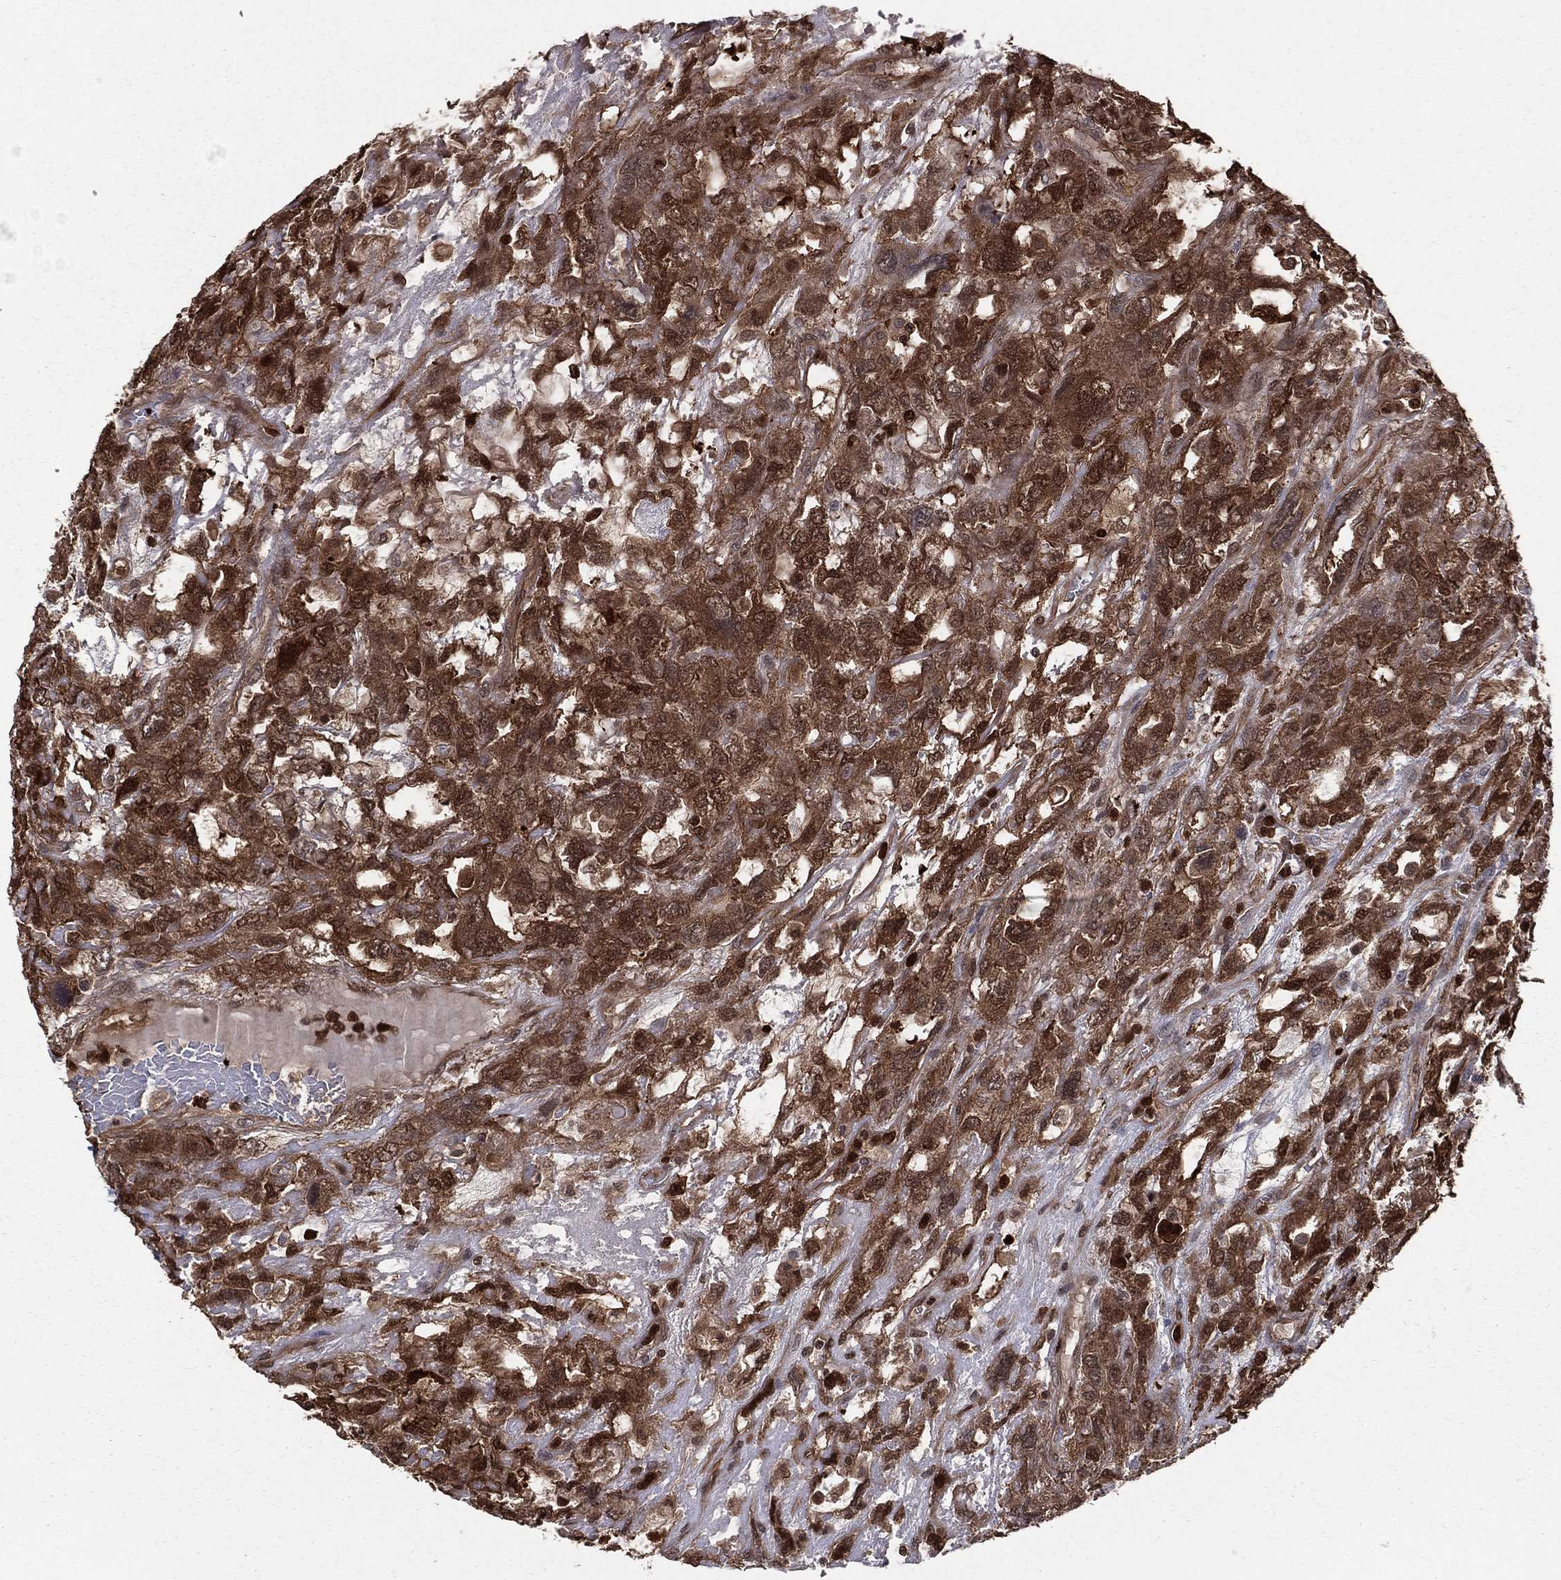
{"staining": {"intensity": "strong", "quantity": ">75%", "location": "cytoplasmic/membranous,nuclear"}, "tissue": "testis cancer", "cell_type": "Tumor cells", "image_type": "cancer", "snomed": [{"axis": "morphology", "description": "Seminoma, NOS"}, {"axis": "topography", "description": "Testis"}], "caption": "A high amount of strong cytoplasmic/membranous and nuclear positivity is identified in approximately >75% of tumor cells in seminoma (testis) tissue.", "gene": "ENO1", "patient": {"sex": "male", "age": 52}}